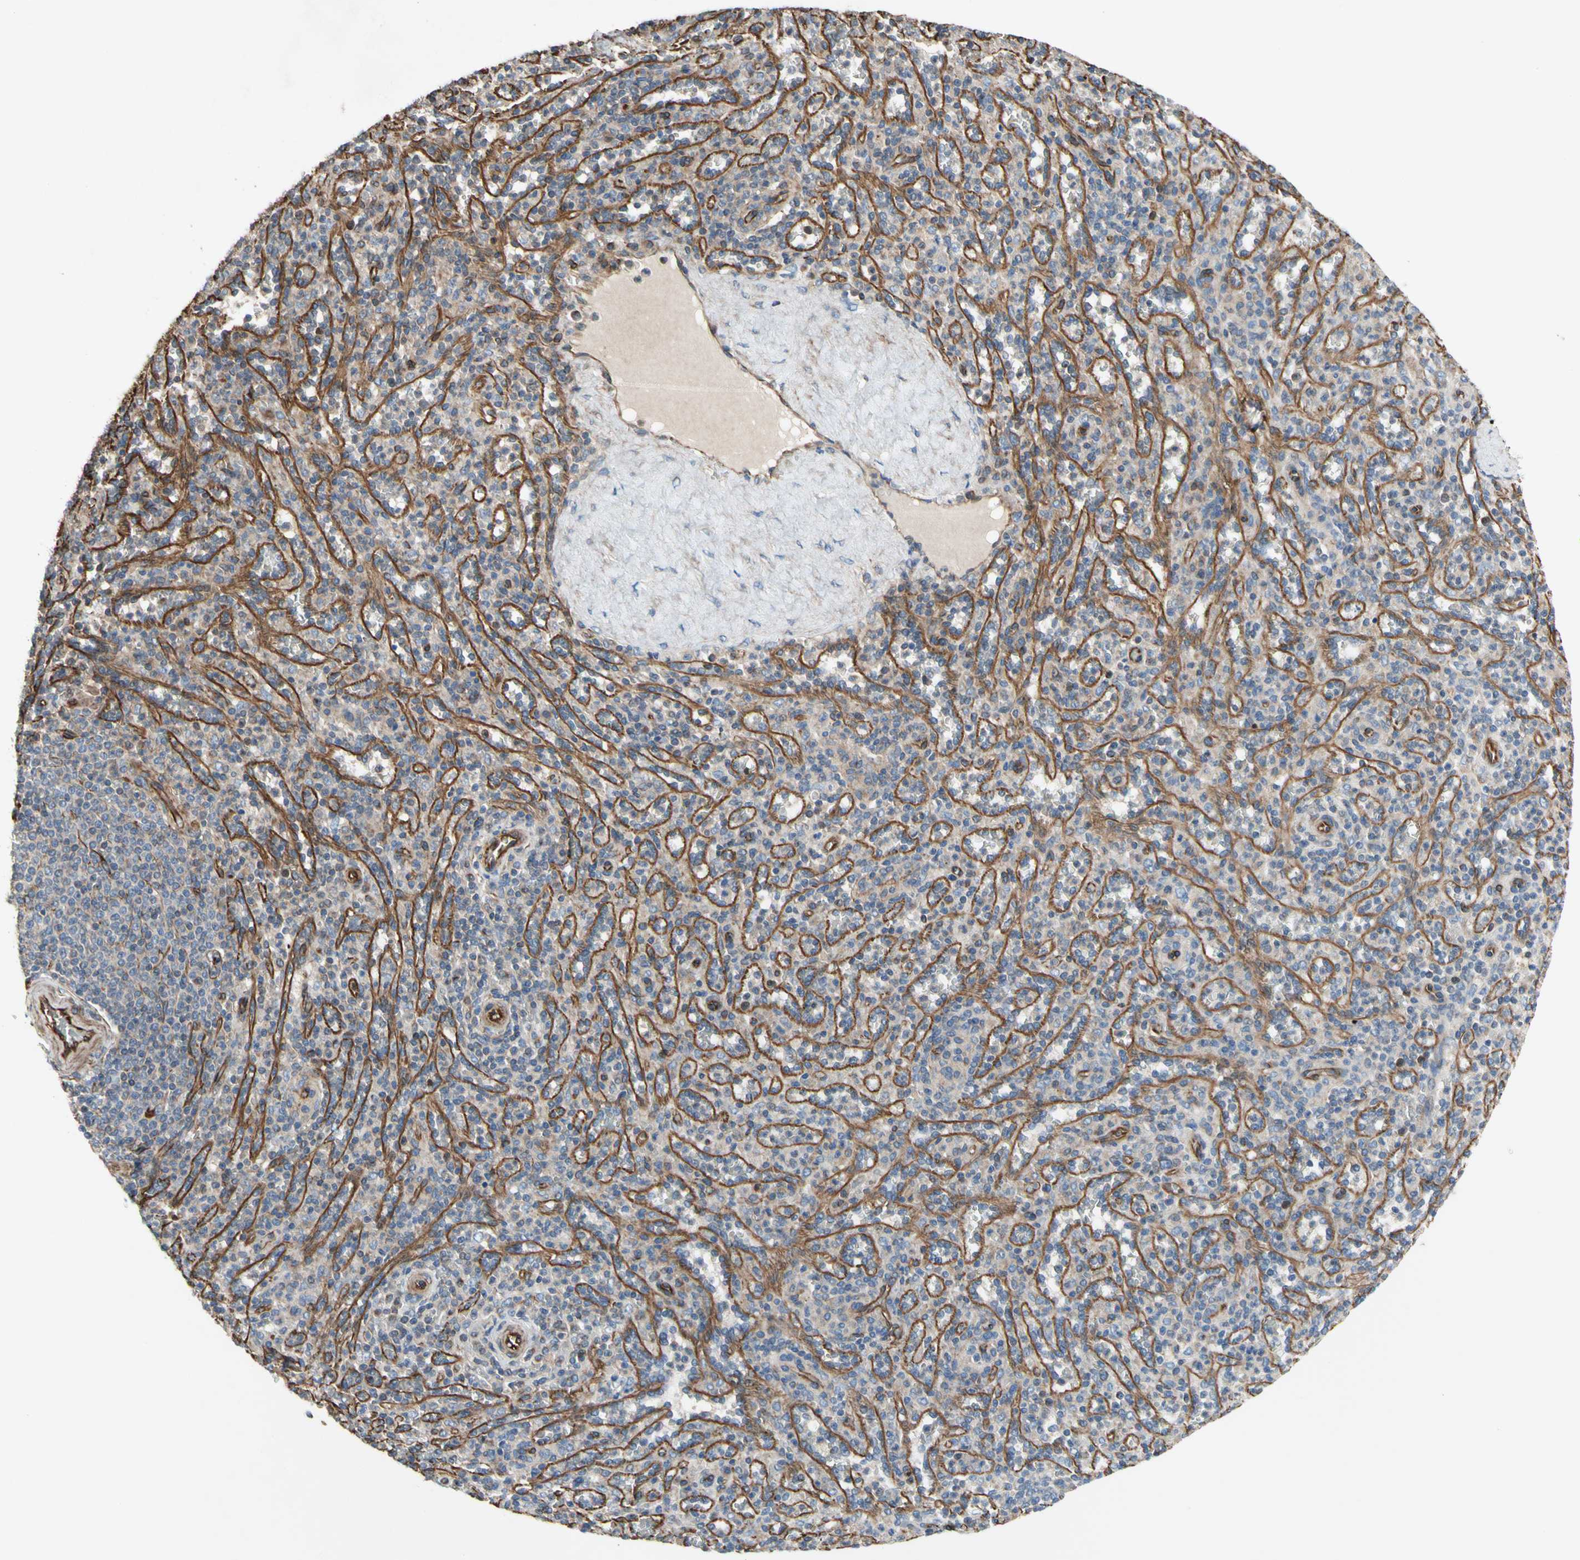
{"staining": {"intensity": "weak", "quantity": "25%-75%", "location": "cytoplasmic/membranous"}, "tissue": "spleen", "cell_type": "Cells in red pulp", "image_type": "normal", "snomed": [{"axis": "morphology", "description": "Normal tissue, NOS"}, {"axis": "topography", "description": "Spleen"}], "caption": "About 25%-75% of cells in red pulp in unremarkable human spleen display weak cytoplasmic/membranous protein positivity as visualized by brown immunohistochemical staining.", "gene": "TRAF2", "patient": {"sex": "male", "age": 36}}